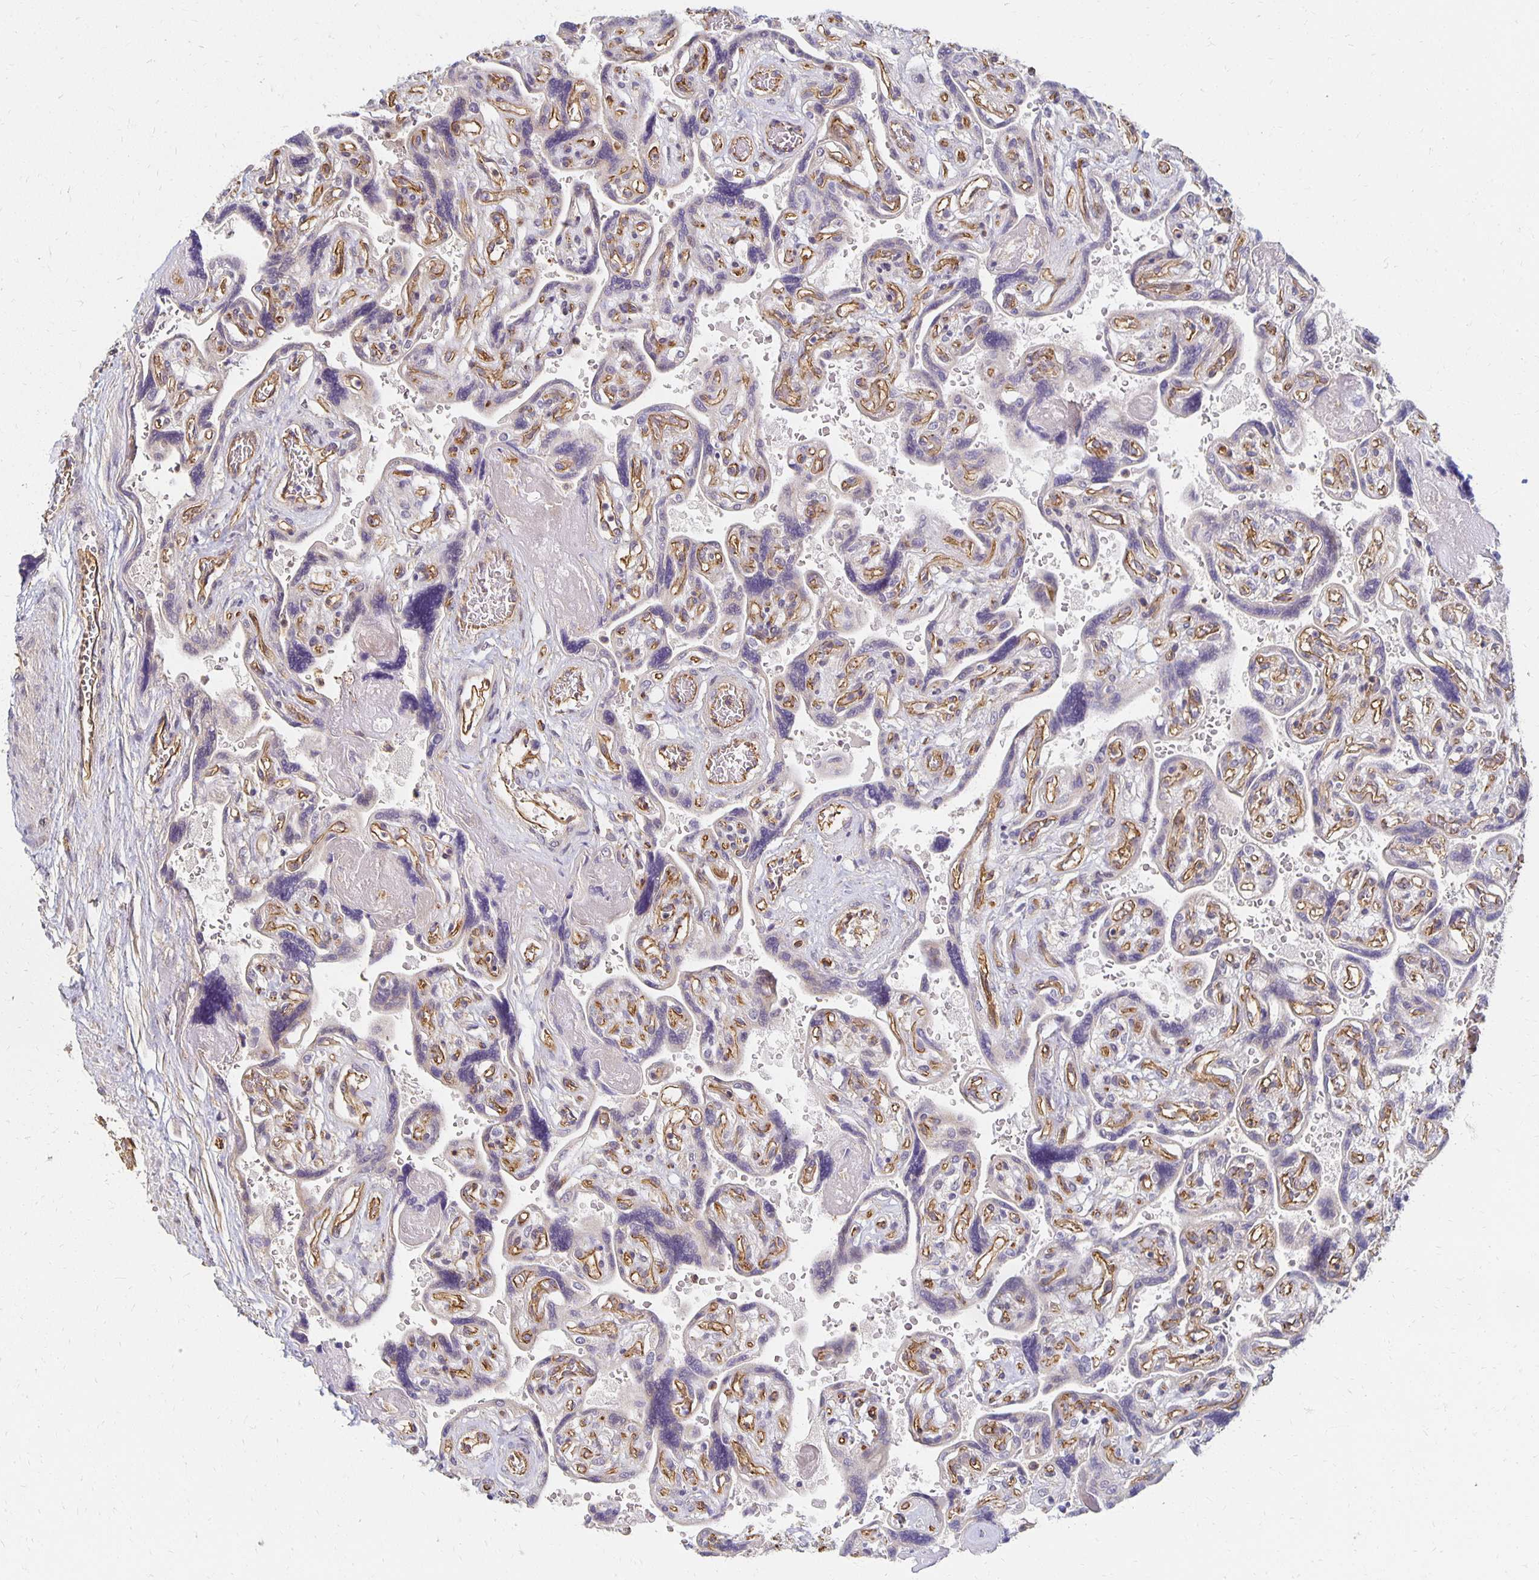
{"staining": {"intensity": "negative", "quantity": "none", "location": "none"}, "tissue": "placenta", "cell_type": "Decidual cells", "image_type": "normal", "snomed": [{"axis": "morphology", "description": "Normal tissue, NOS"}, {"axis": "topography", "description": "Placenta"}], "caption": "Protein analysis of benign placenta demonstrates no significant positivity in decidual cells.", "gene": "SORL1", "patient": {"sex": "female", "age": 32}}